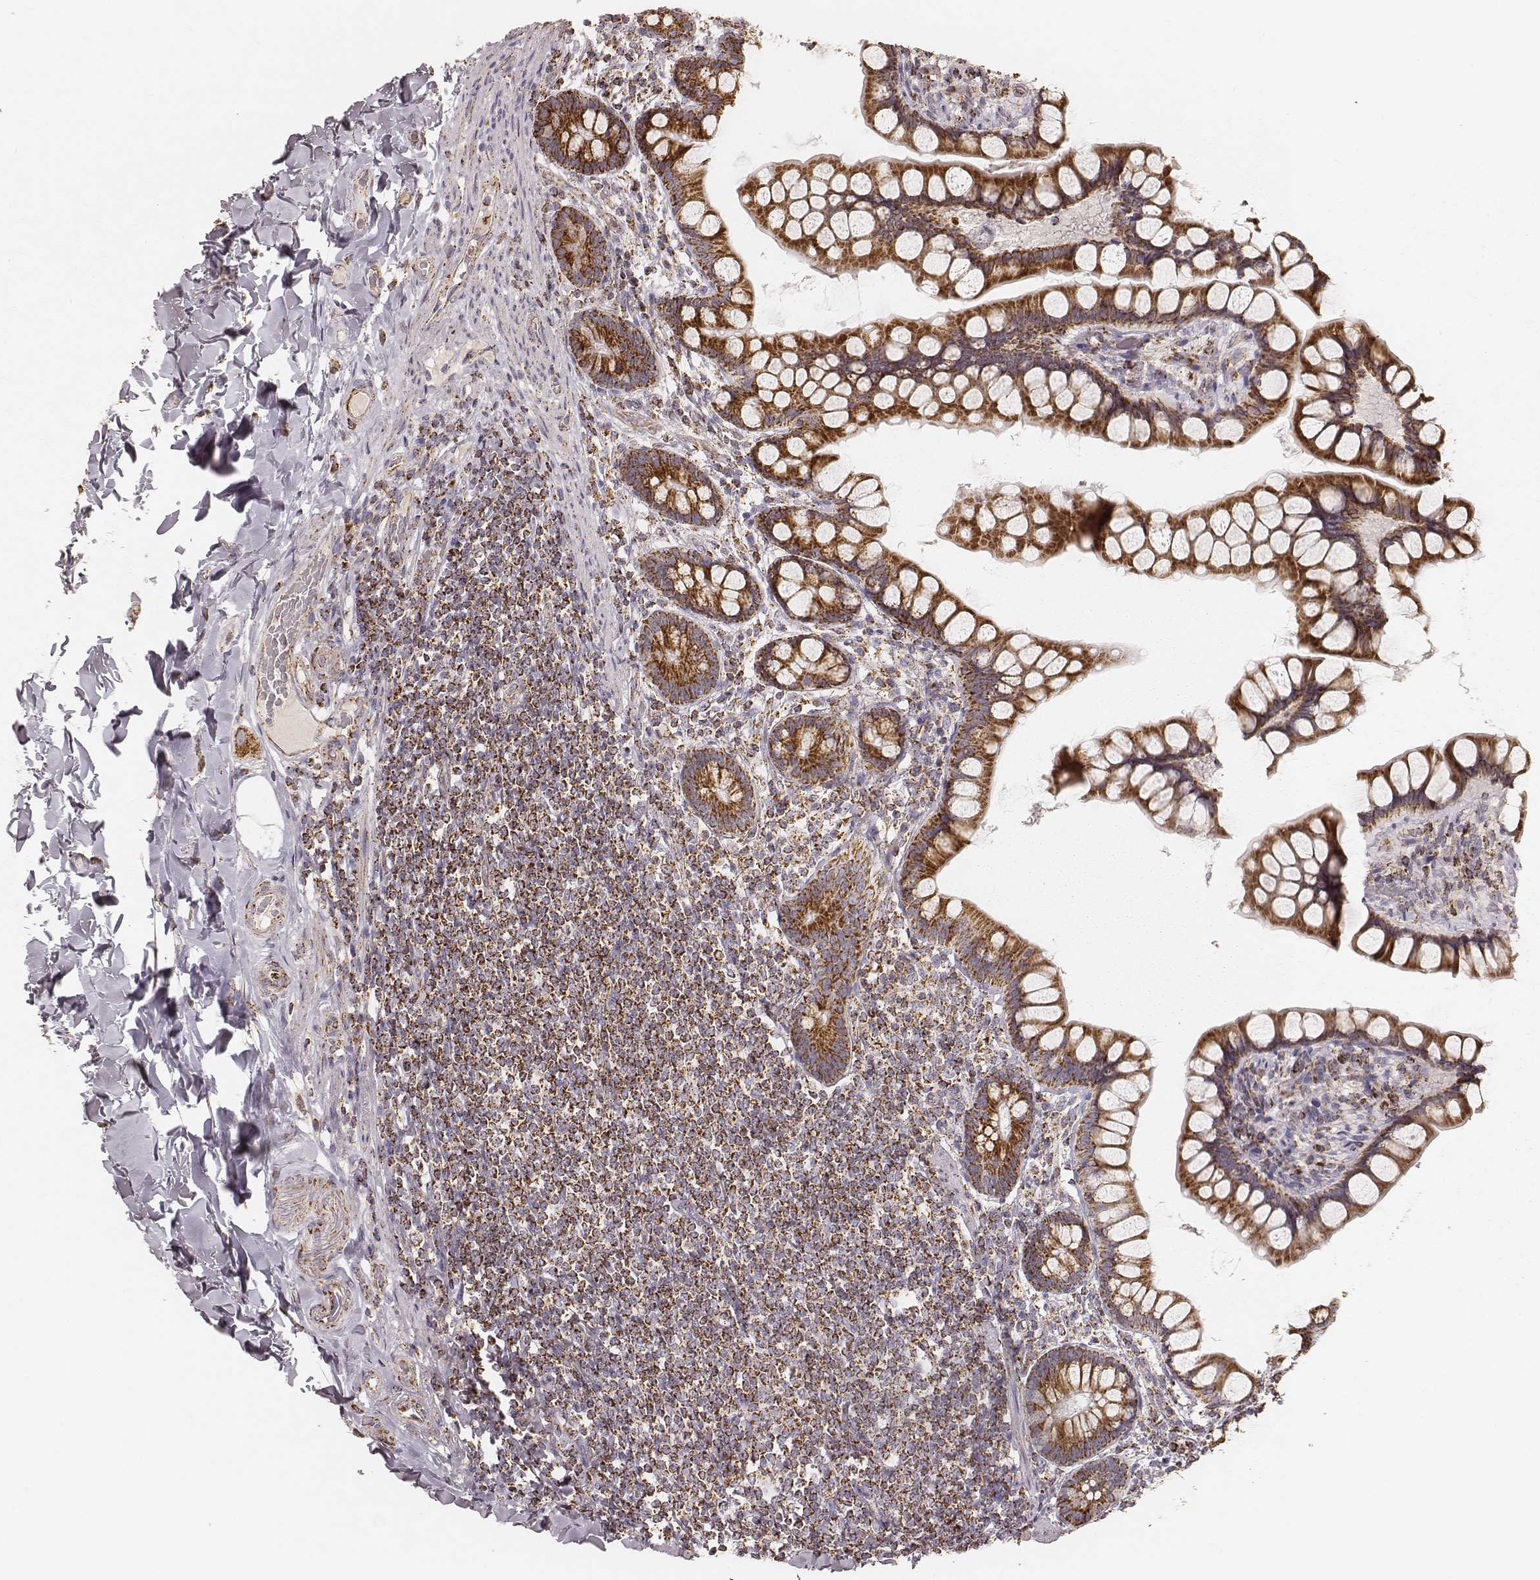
{"staining": {"intensity": "strong", "quantity": ">75%", "location": "cytoplasmic/membranous"}, "tissue": "small intestine", "cell_type": "Glandular cells", "image_type": "normal", "snomed": [{"axis": "morphology", "description": "Normal tissue, NOS"}, {"axis": "topography", "description": "Small intestine"}], "caption": "Immunohistochemical staining of benign human small intestine reveals strong cytoplasmic/membranous protein staining in approximately >75% of glandular cells. Immunohistochemistry stains the protein in brown and the nuclei are stained blue.", "gene": "CS", "patient": {"sex": "male", "age": 70}}